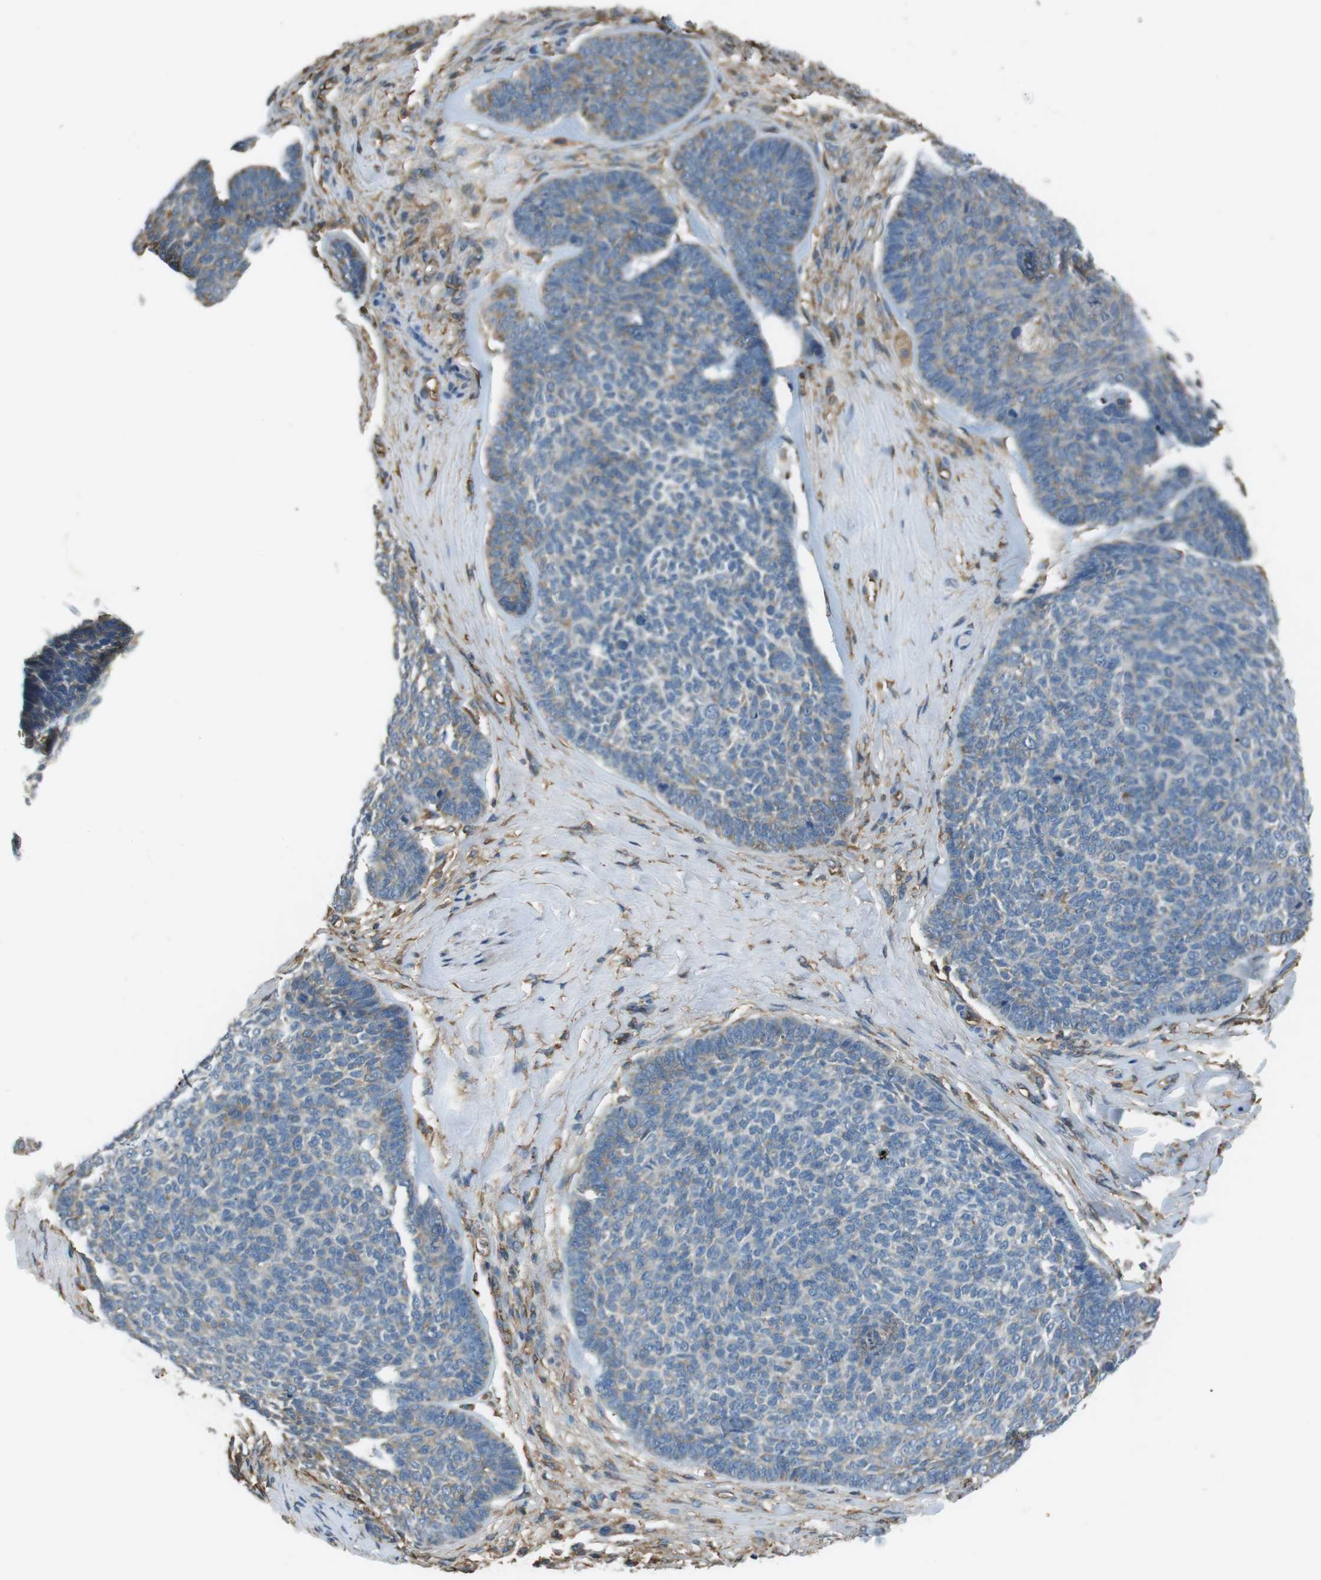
{"staining": {"intensity": "weak", "quantity": "<25%", "location": "cytoplasmic/membranous"}, "tissue": "skin cancer", "cell_type": "Tumor cells", "image_type": "cancer", "snomed": [{"axis": "morphology", "description": "Basal cell carcinoma"}, {"axis": "topography", "description": "Skin"}], "caption": "Human skin cancer (basal cell carcinoma) stained for a protein using IHC shows no staining in tumor cells.", "gene": "FCAR", "patient": {"sex": "male", "age": 84}}